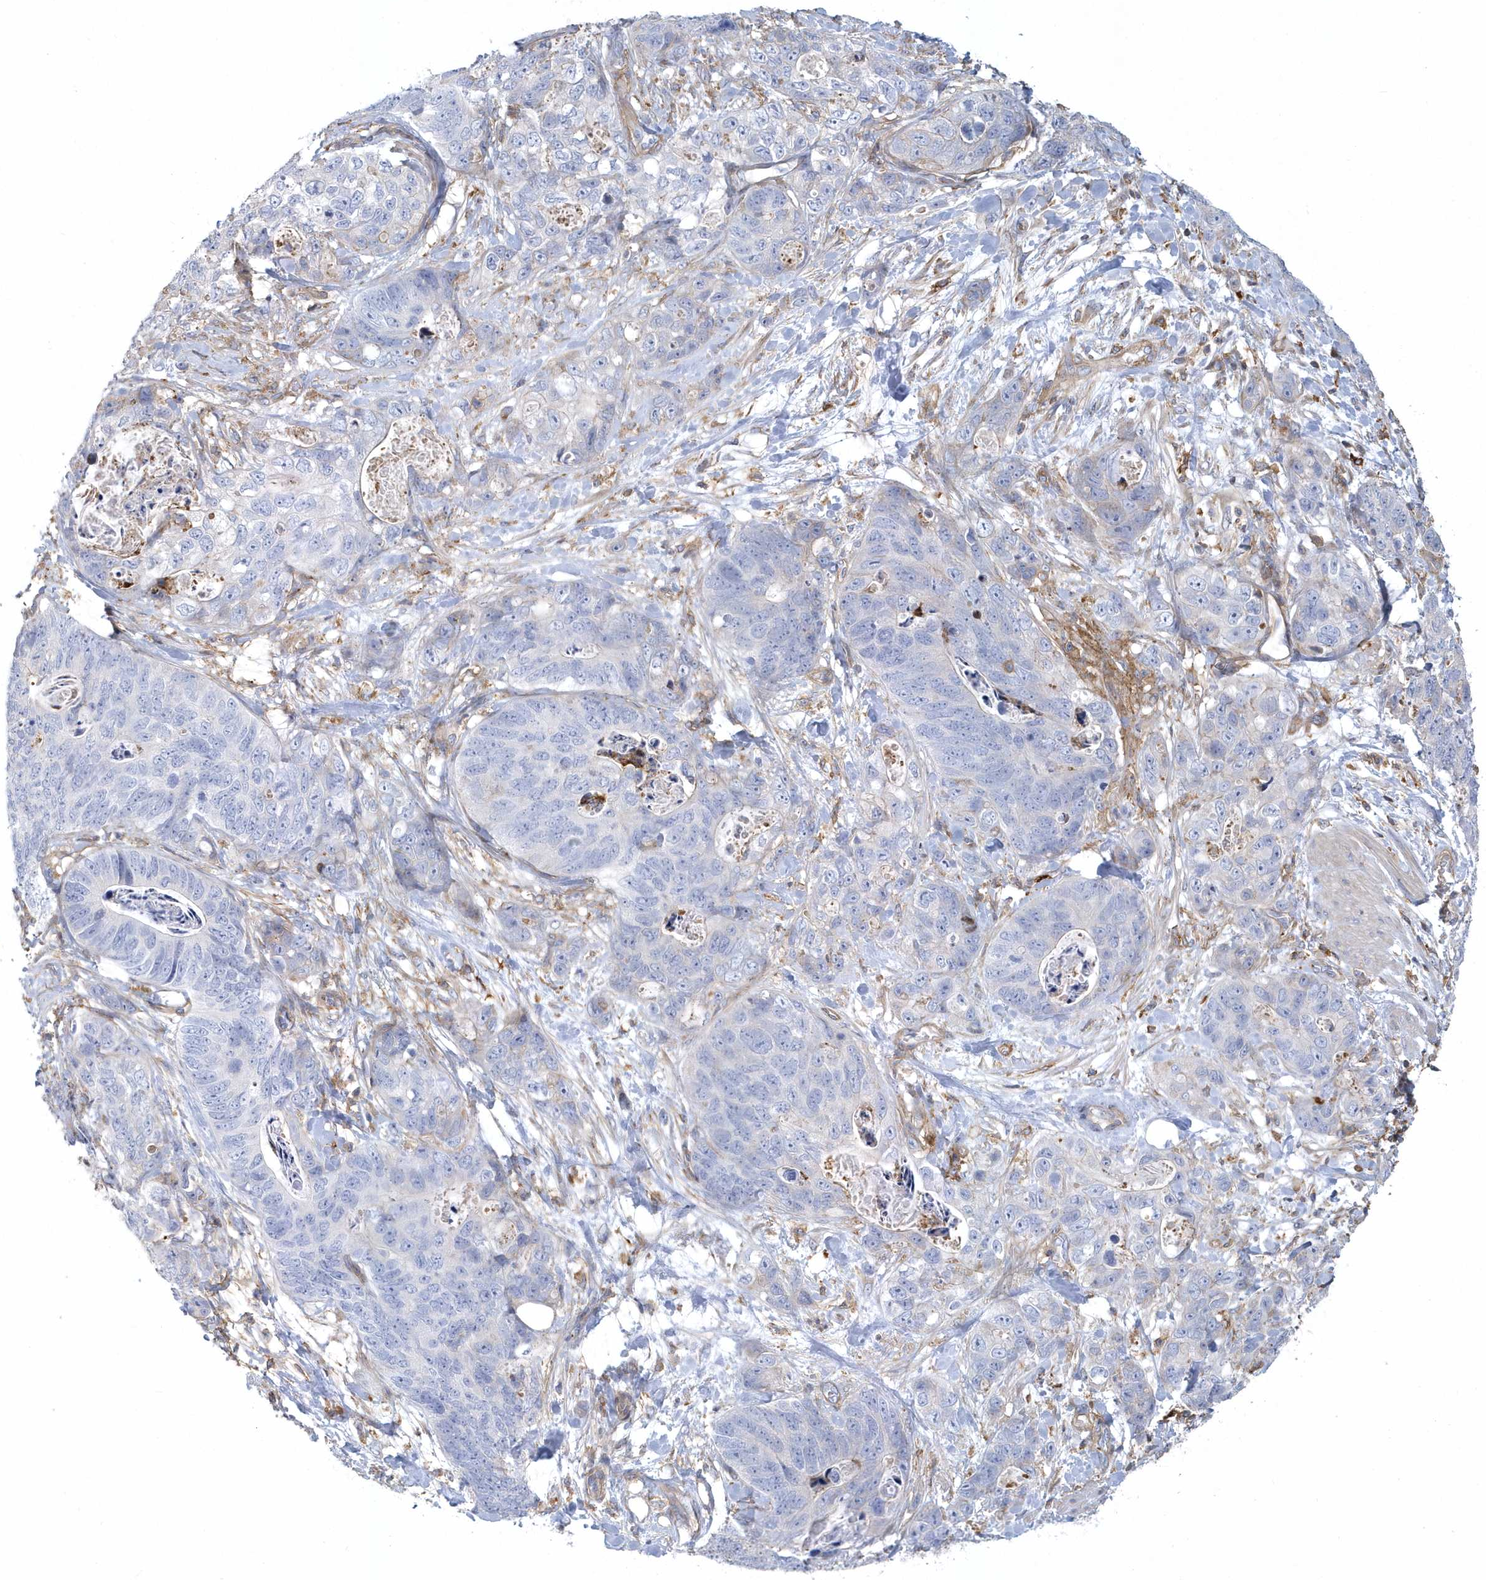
{"staining": {"intensity": "negative", "quantity": "none", "location": "none"}, "tissue": "stomach cancer", "cell_type": "Tumor cells", "image_type": "cancer", "snomed": [{"axis": "morphology", "description": "Normal tissue, NOS"}, {"axis": "morphology", "description": "Adenocarcinoma, NOS"}, {"axis": "topography", "description": "Stomach"}], "caption": "Immunohistochemistry (IHC) image of neoplastic tissue: stomach adenocarcinoma stained with DAB shows no significant protein positivity in tumor cells.", "gene": "ARAP2", "patient": {"sex": "female", "age": 89}}